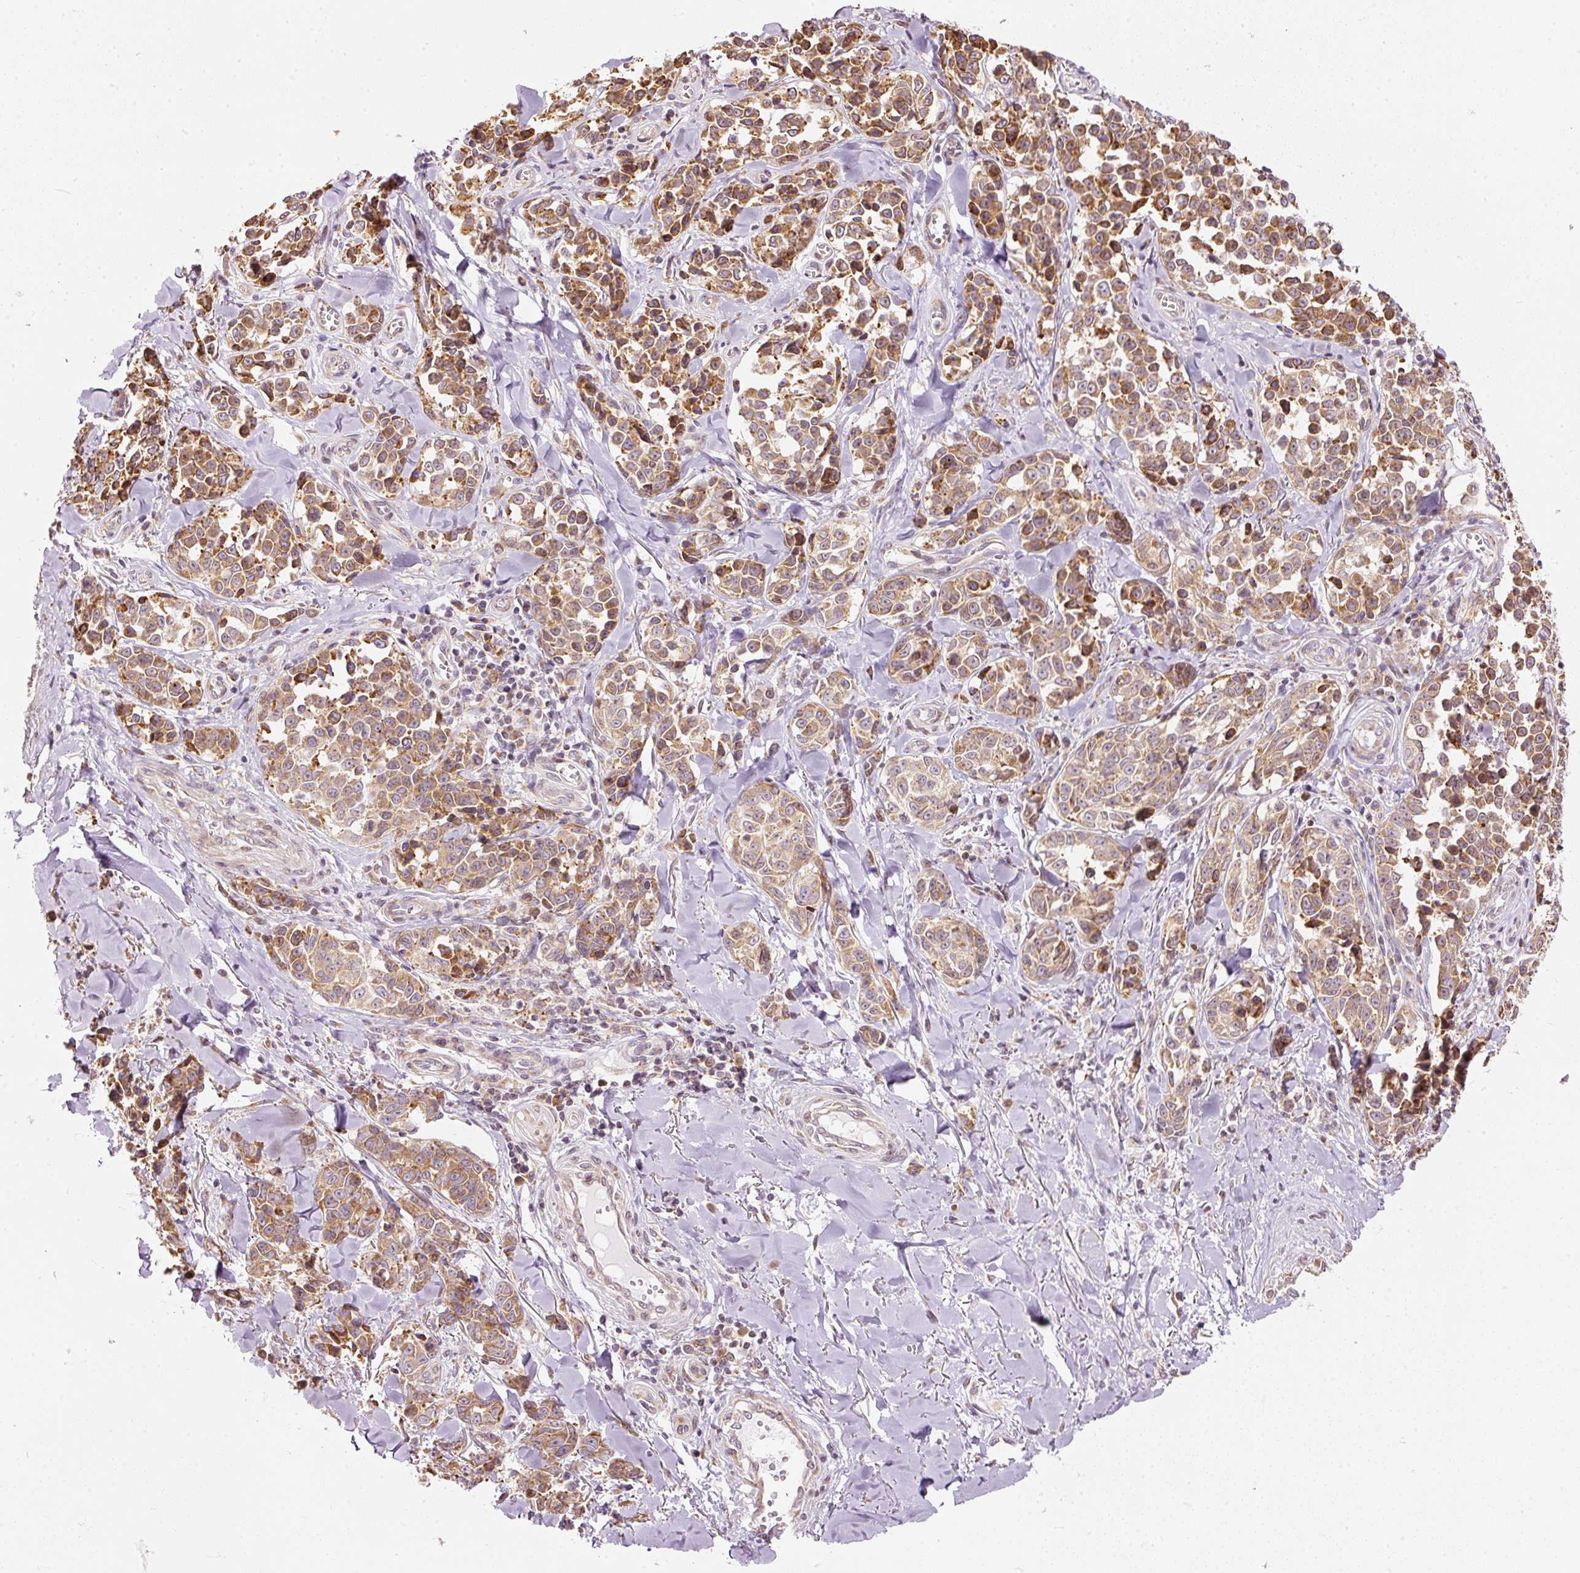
{"staining": {"intensity": "moderate", "quantity": ">75%", "location": "cytoplasmic/membranous"}, "tissue": "melanoma", "cell_type": "Tumor cells", "image_type": "cancer", "snomed": [{"axis": "morphology", "description": "Malignant melanoma, NOS"}, {"axis": "topography", "description": "Skin"}], "caption": "Melanoma tissue exhibits moderate cytoplasmic/membranous positivity in about >75% of tumor cells, visualized by immunohistochemistry.", "gene": "SNAPC5", "patient": {"sex": "female", "age": 64}}